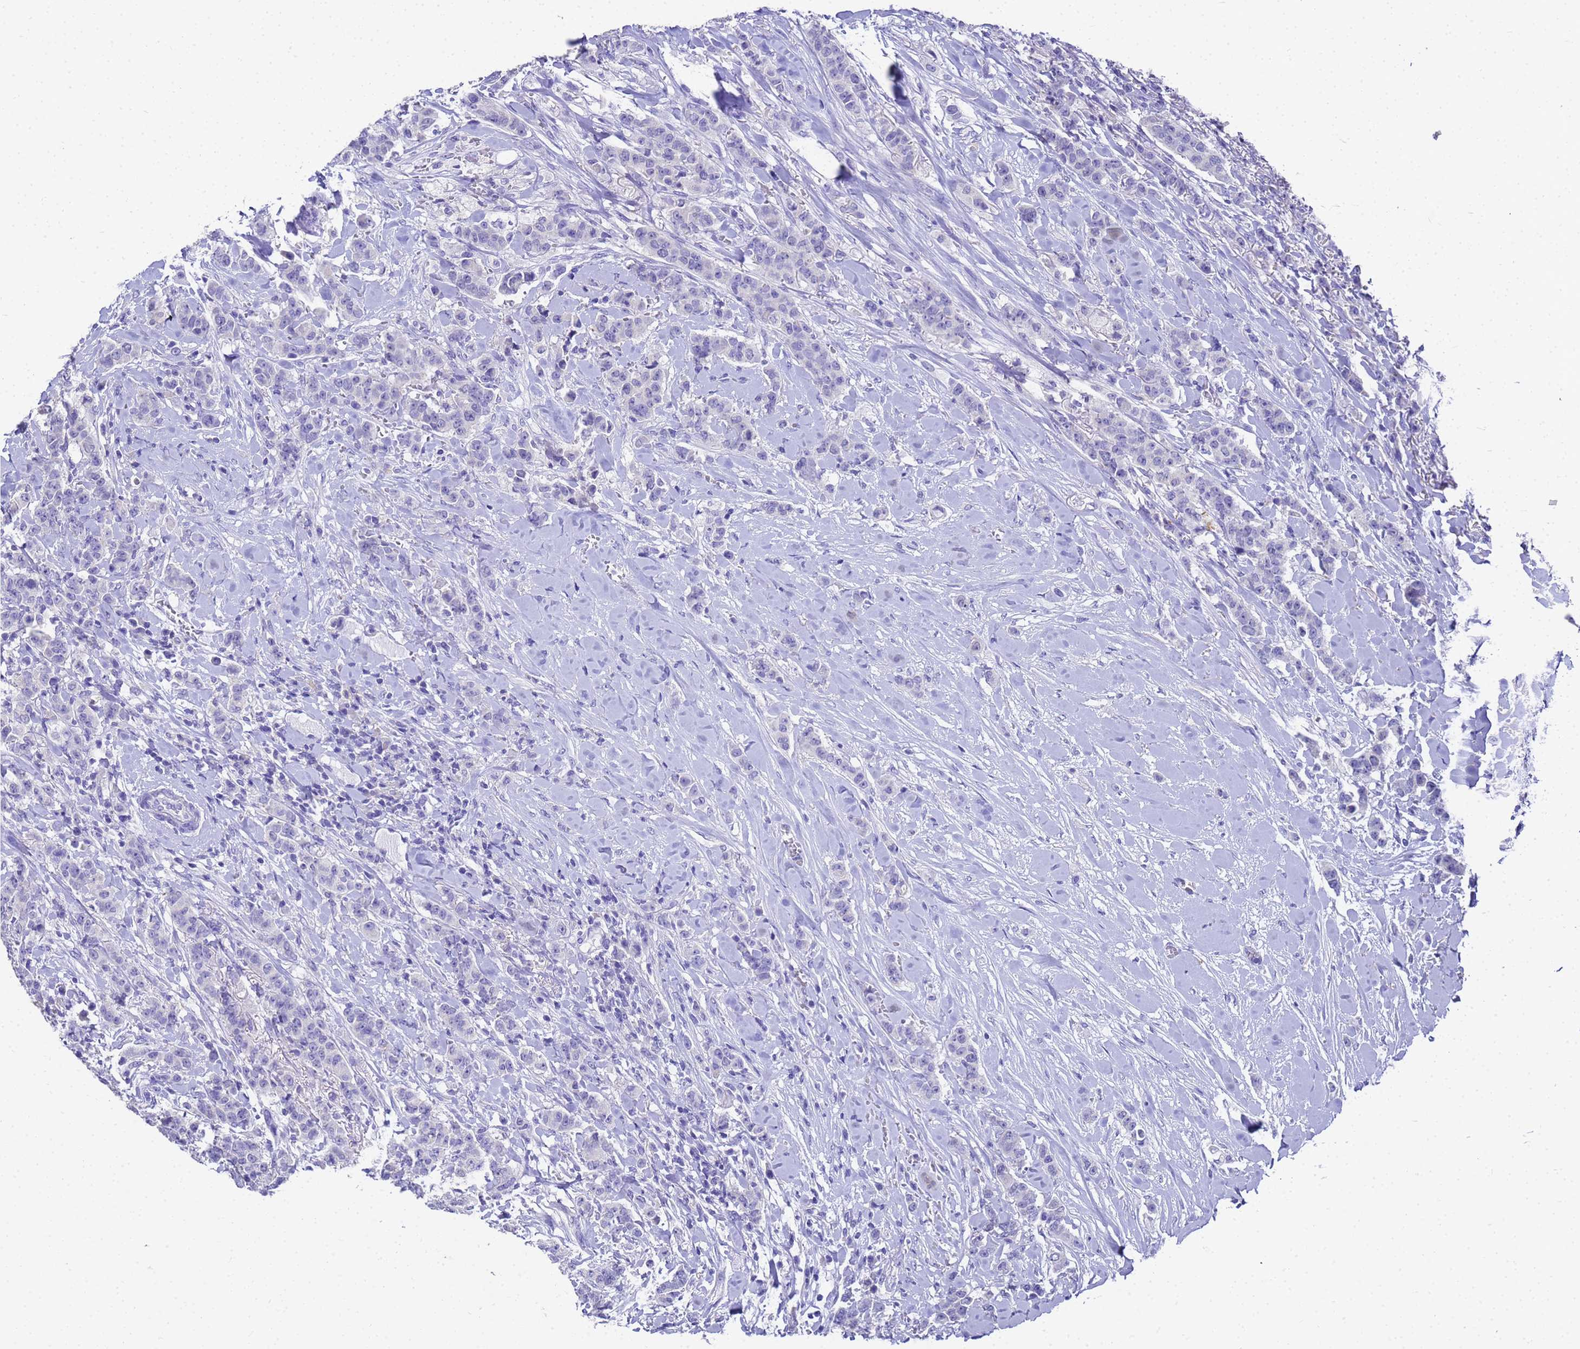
{"staining": {"intensity": "negative", "quantity": "none", "location": "none"}, "tissue": "breast cancer", "cell_type": "Tumor cells", "image_type": "cancer", "snomed": [{"axis": "morphology", "description": "Duct carcinoma"}, {"axis": "topography", "description": "Breast"}], "caption": "High magnification brightfield microscopy of invasive ductal carcinoma (breast) stained with DAB (brown) and counterstained with hematoxylin (blue): tumor cells show no significant expression.", "gene": "MS4A13", "patient": {"sex": "female", "age": 40}}